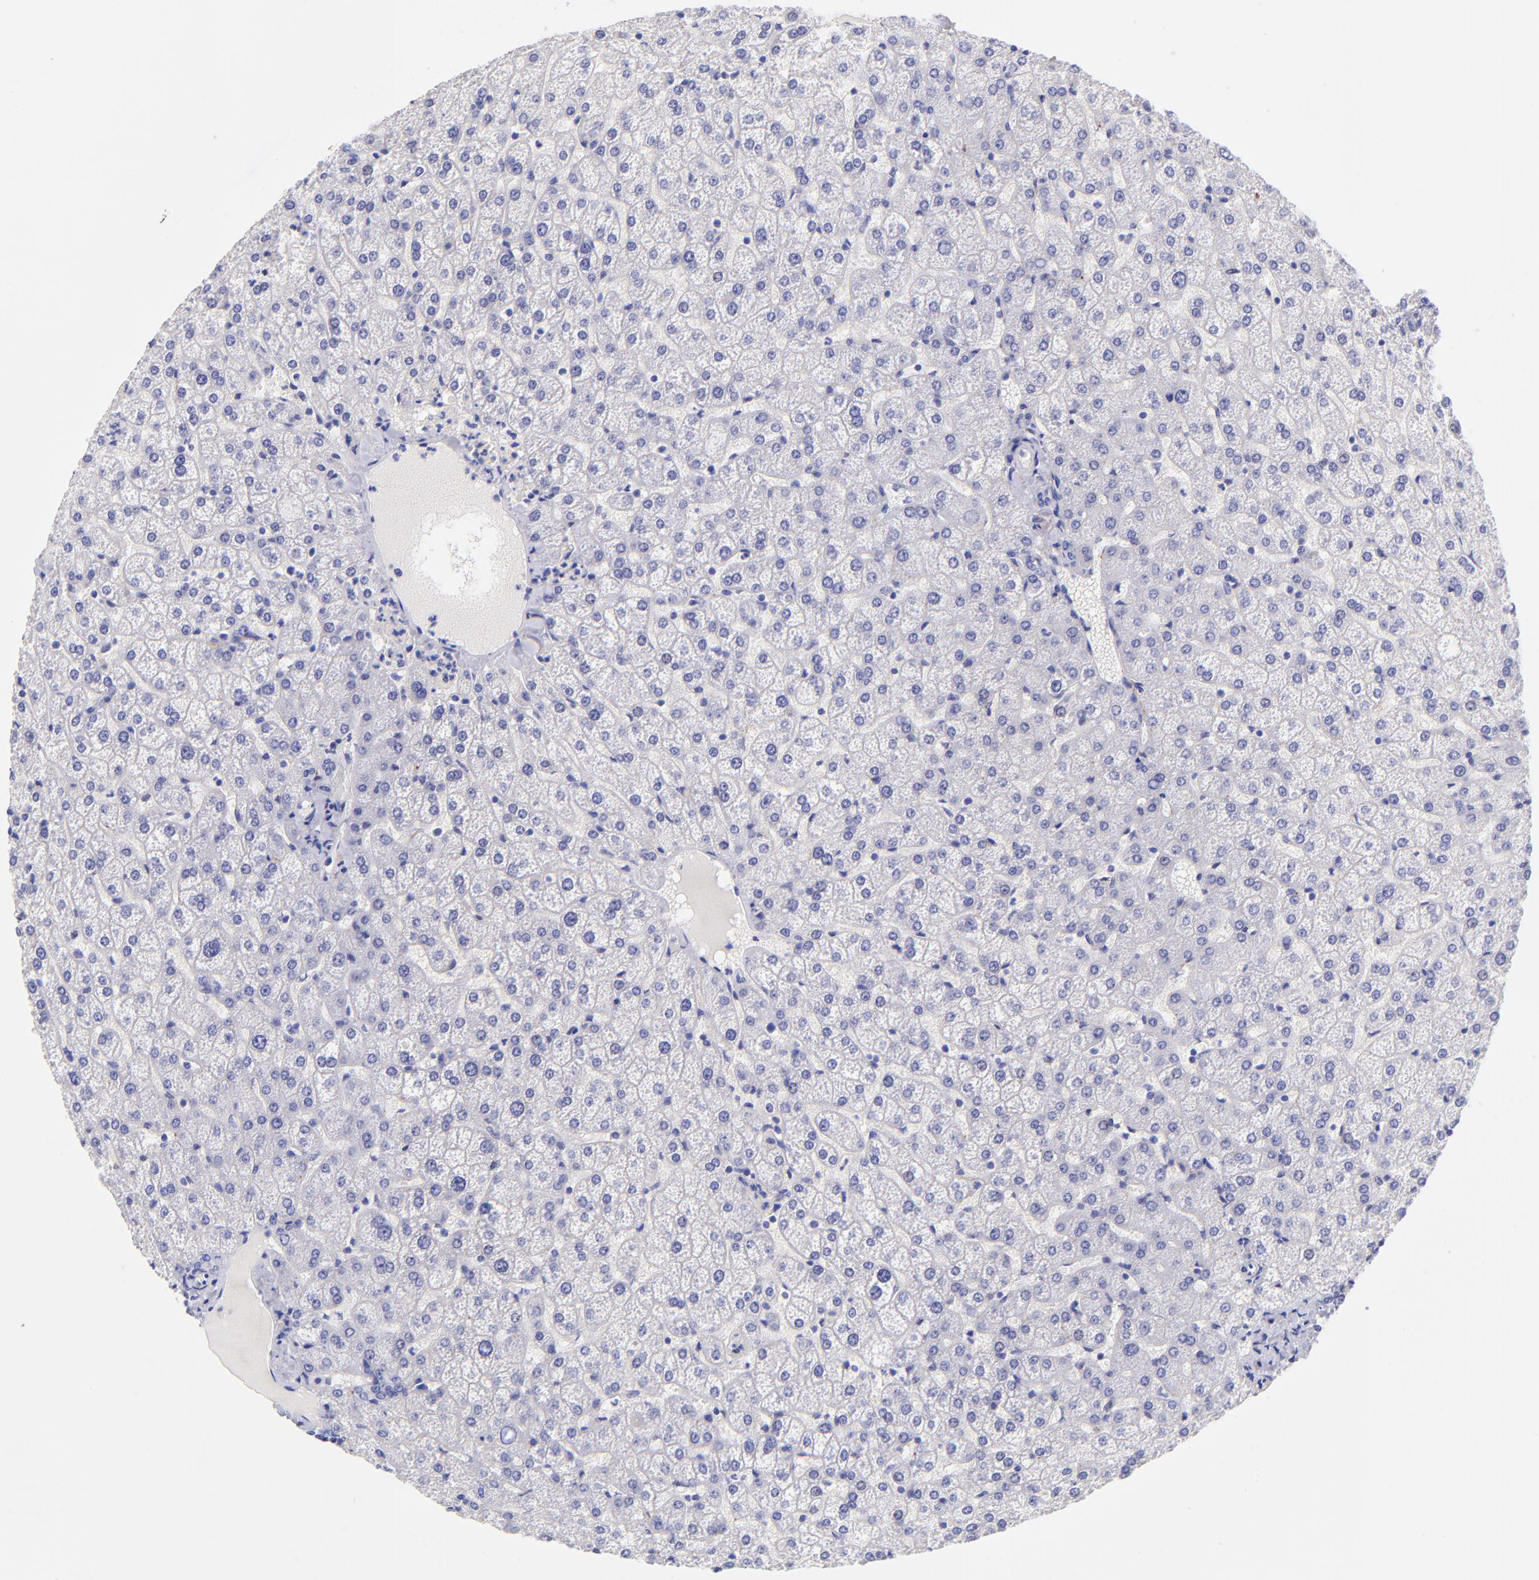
{"staining": {"intensity": "negative", "quantity": "none", "location": "none"}, "tissue": "liver", "cell_type": "Cholangiocytes", "image_type": "normal", "snomed": [{"axis": "morphology", "description": "Normal tissue, NOS"}, {"axis": "topography", "description": "Liver"}], "caption": "Benign liver was stained to show a protein in brown. There is no significant positivity in cholangiocytes. (DAB immunohistochemistry with hematoxylin counter stain).", "gene": "RAB3B", "patient": {"sex": "female", "age": 32}}